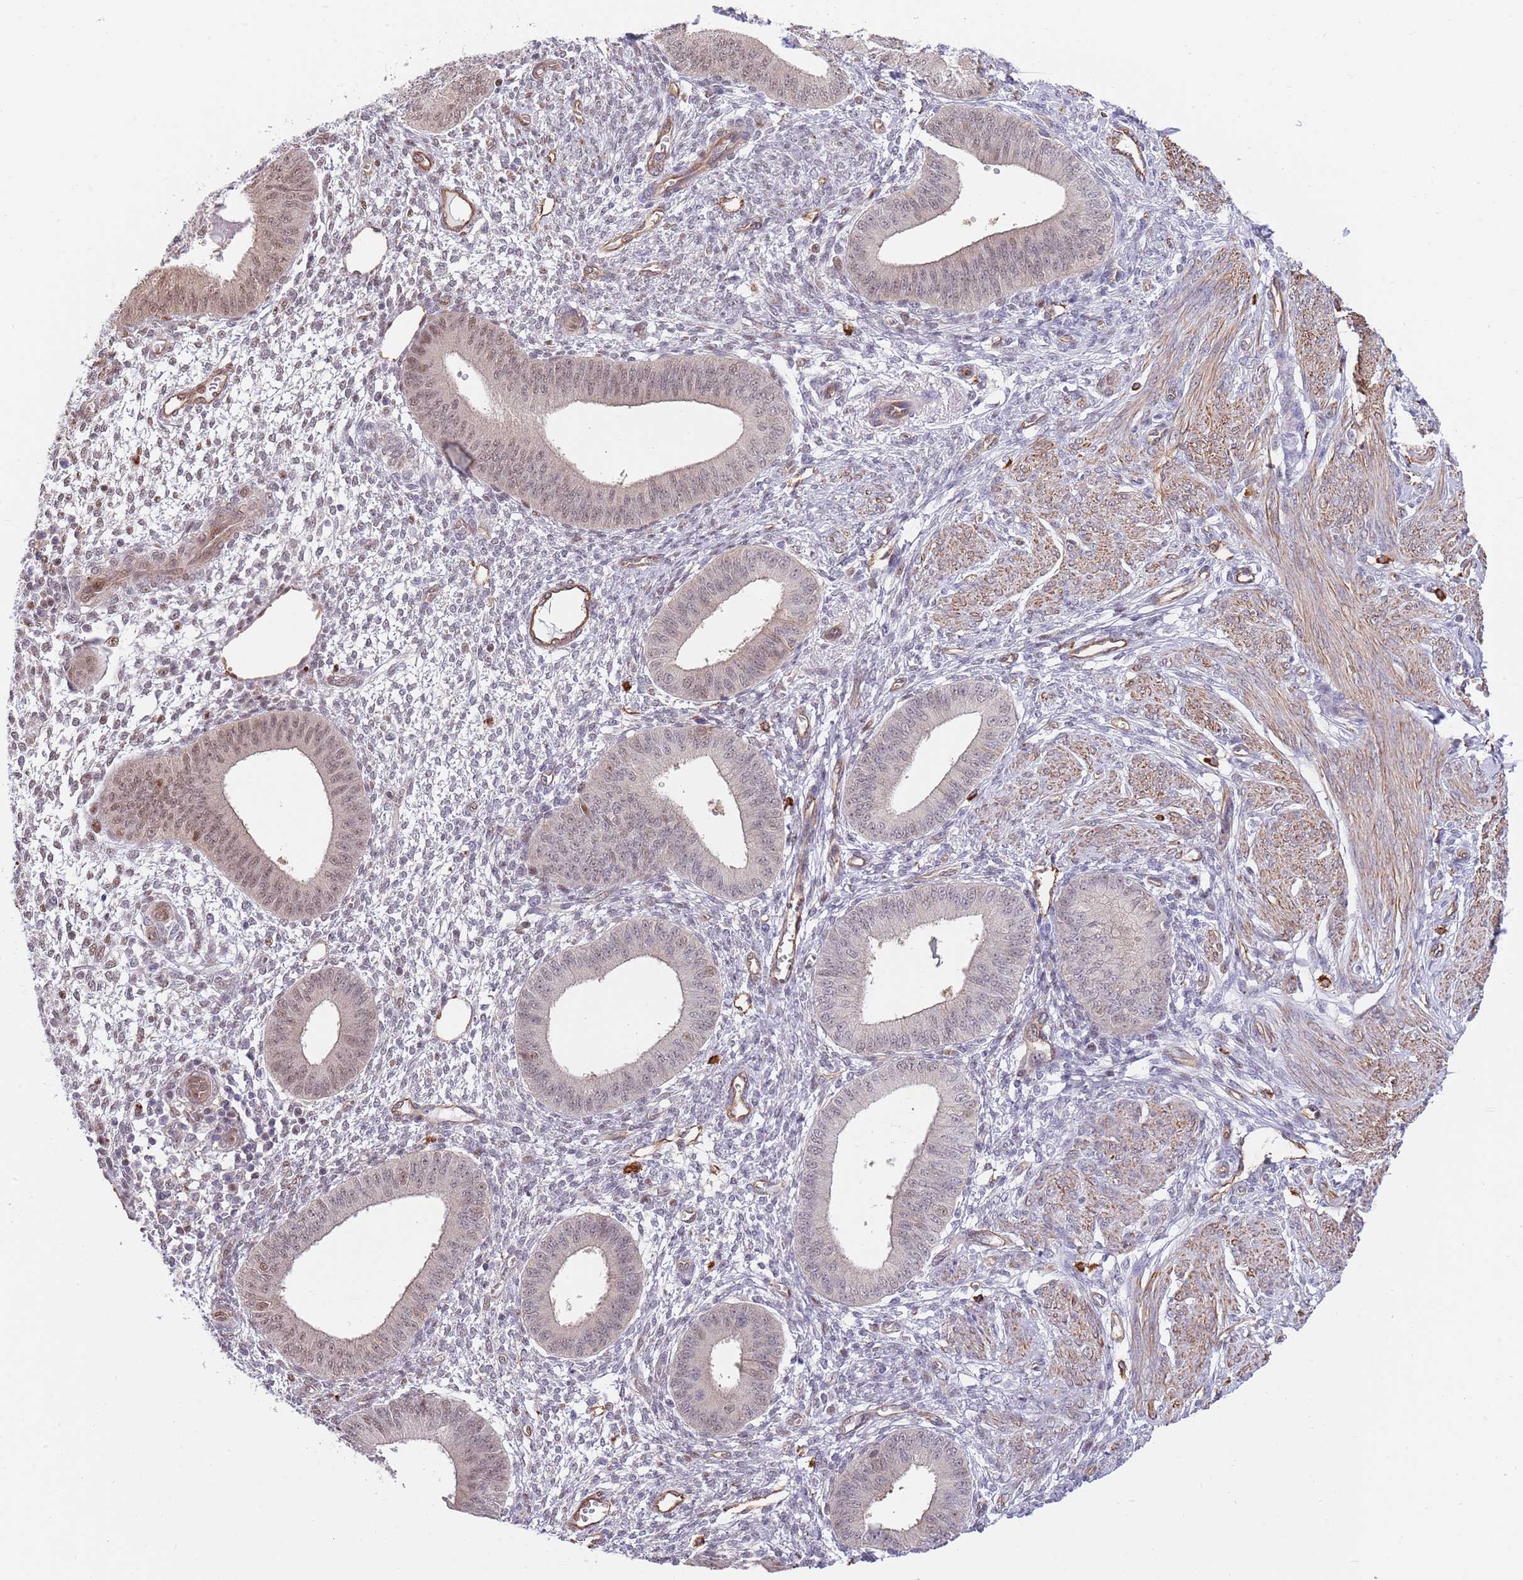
{"staining": {"intensity": "negative", "quantity": "none", "location": "none"}, "tissue": "endometrium", "cell_type": "Cells in endometrial stroma", "image_type": "normal", "snomed": [{"axis": "morphology", "description": "Normal tissue, NOS"}, {"axis": "topography", "description": "Endometrium"}], "caption": "Micrograph shows no significant protein positivity in cells in endometrial stroma of unremarkable endometrium. (DAB (3,3'-diaminobenzidine) immunohistochemistry visualized using brightfield microscopy, high magnification).", "gene": "BPNT1", "patient": {"sex": "female", "age": 49}}